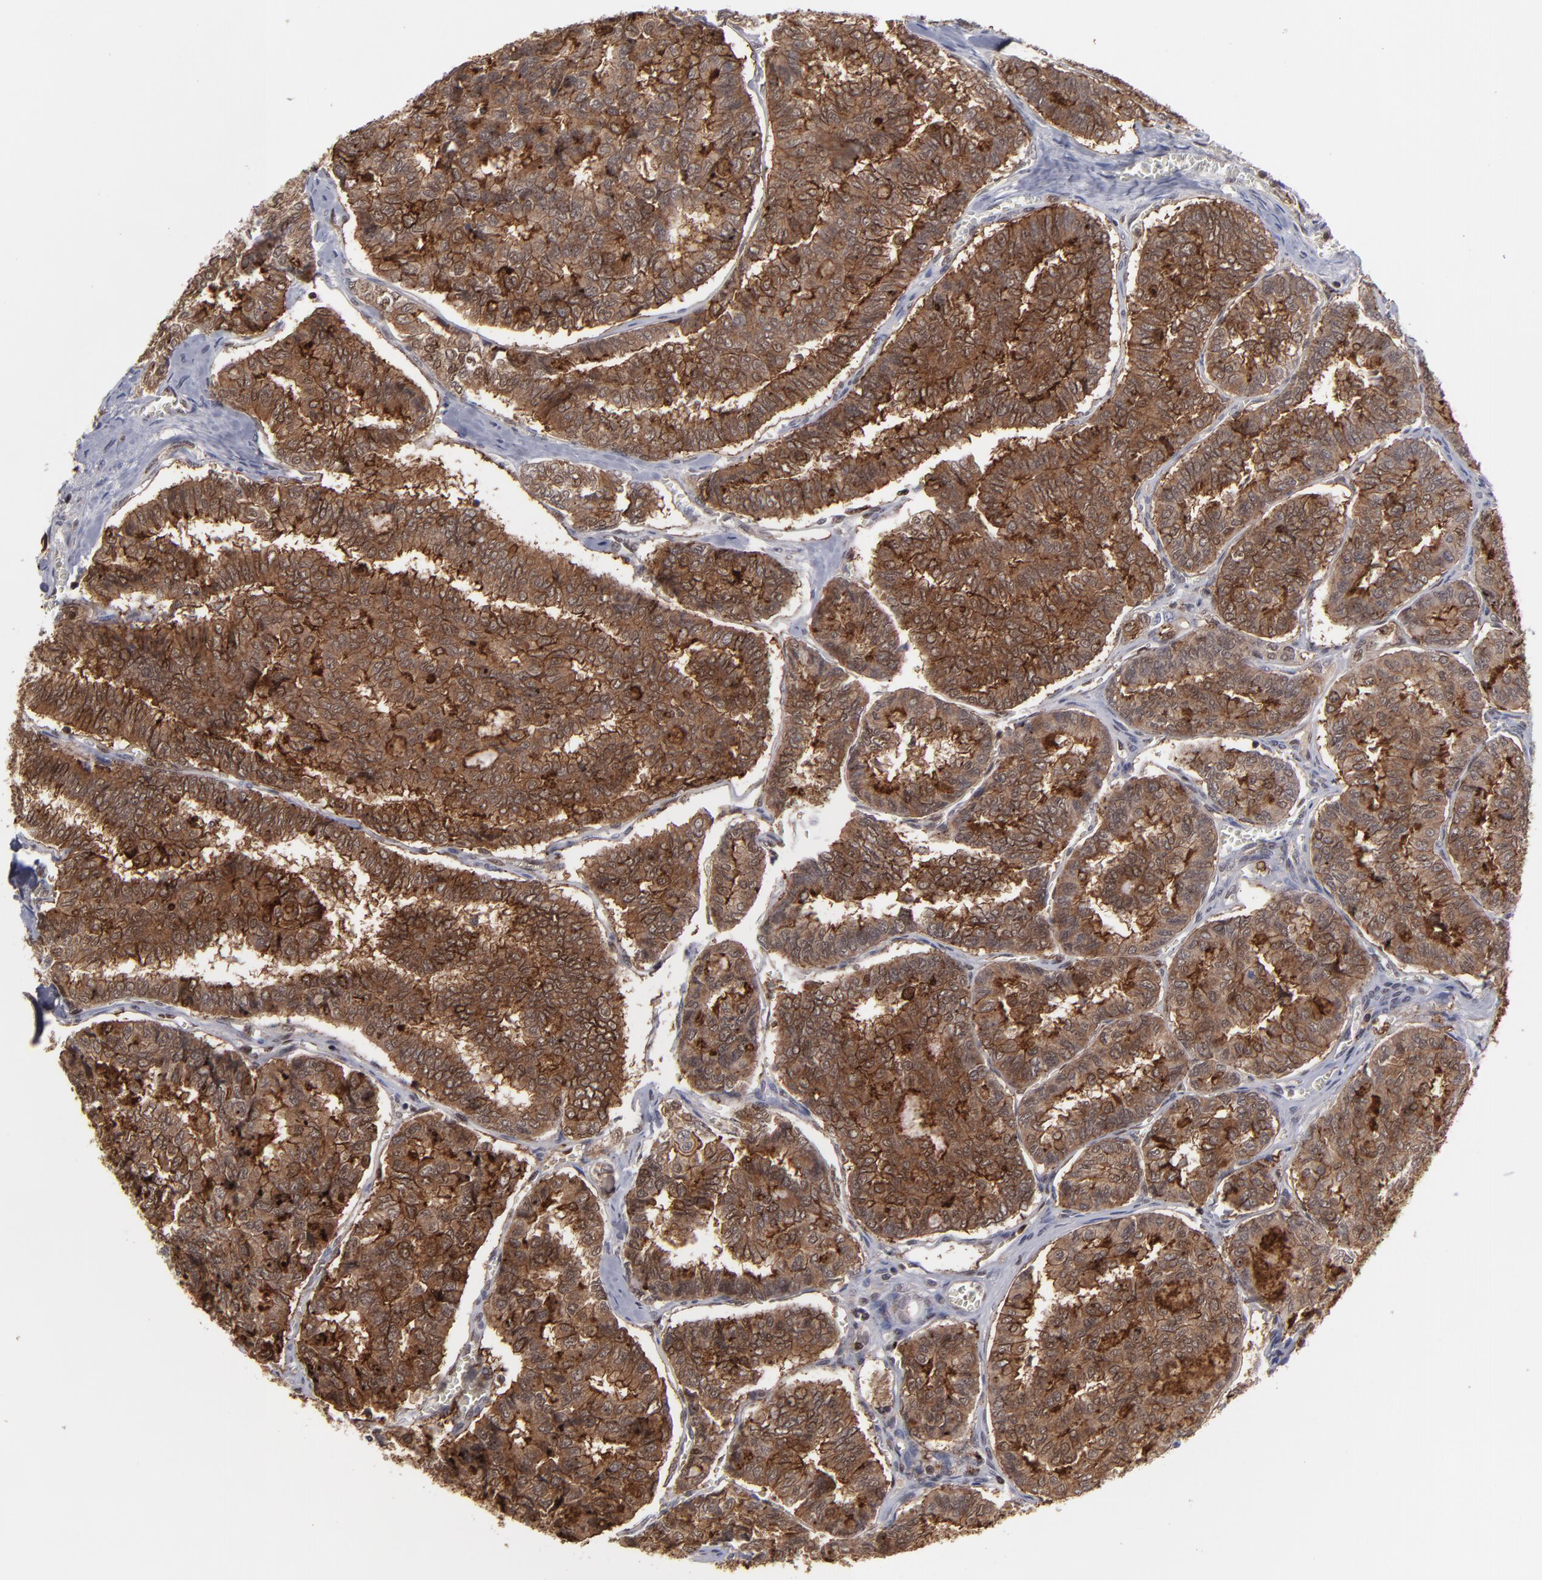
{"staining": {"intensity": "strong", "quantity": ">75%", "location": "cytoplasmic/membranous,nuclear"}, "tissue": "thyroid cancer", "cell_type": "Tumor cells", "image_type": "cancer", "snomed": [{"axis": "morphology", "description": "Papillary adenocarcinoma, NOS"}, {"axis": "topography", "description": "Thyroid gland"}], "caption": "Protein expression by immunohistochemistry reveals strong cytoplasmic/membranous and nuclear positivity in about >75% of tumor cells in thyroid cancer (papillary adenocarcinoma).", "gene": "GSR", "patient": {"sex": "female", "age": 35}}